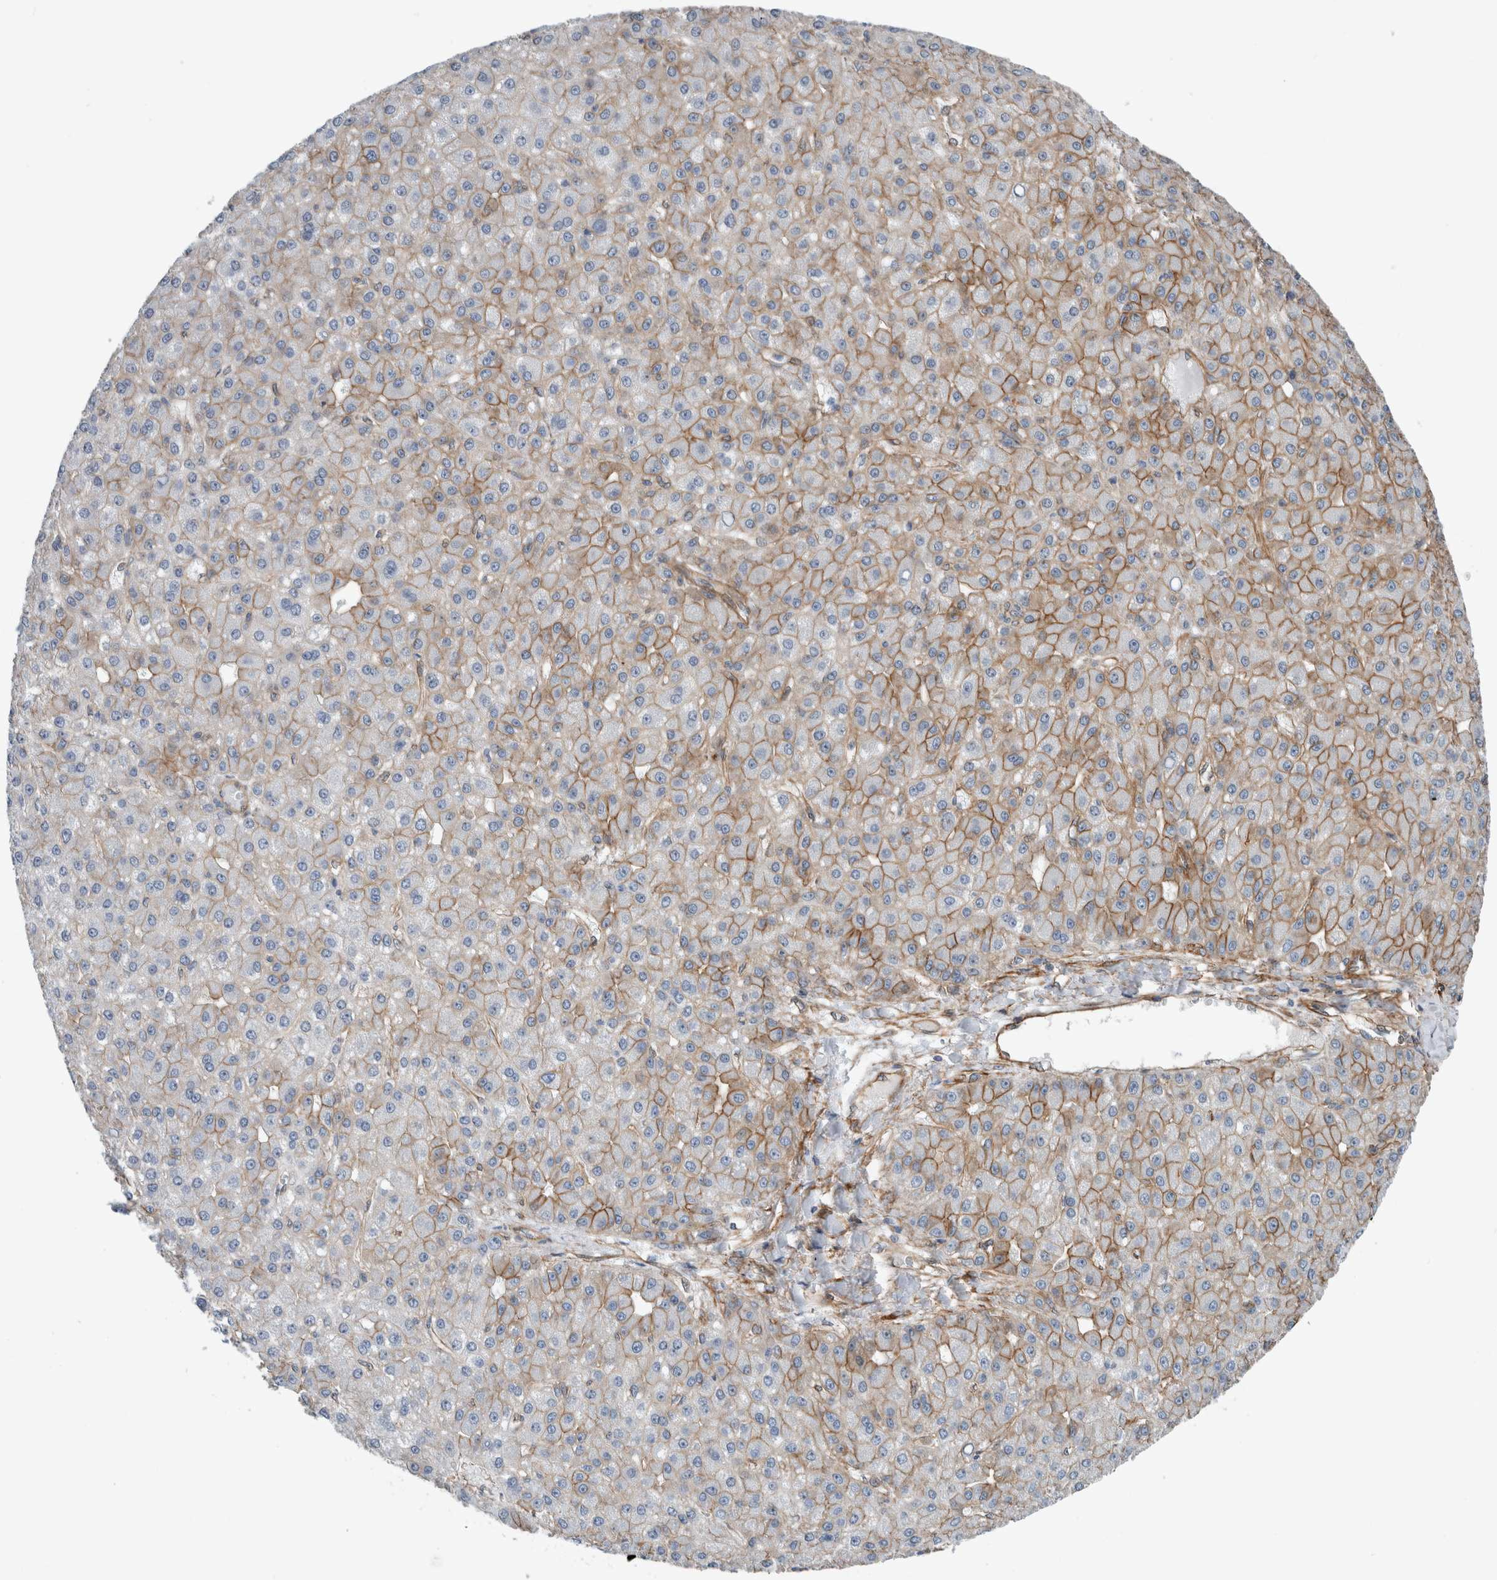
{"staining": {"intensity": "moderate", "quantity": "25%-75%", "location": "cytoplasmic/membranous"}, "tissue": "liver cancer", "cell_type": "Tumor cells", "image_type": "cancer", "snomed": [{"axis": "morphology", "description": "Carcinoma, Hepatocellular, NOS"}, {"axis": "topography", "description": "Liver"}], "caption": "Immunohistochemistry of hepatocellular carcinoma (liver) demonstrates medium levels of moderate cytoplasmic/membranous staining in approximately 25%-75% of tumor cells.", "gene": "PLEC", "patient": {"sex": "male", "age": 67}}